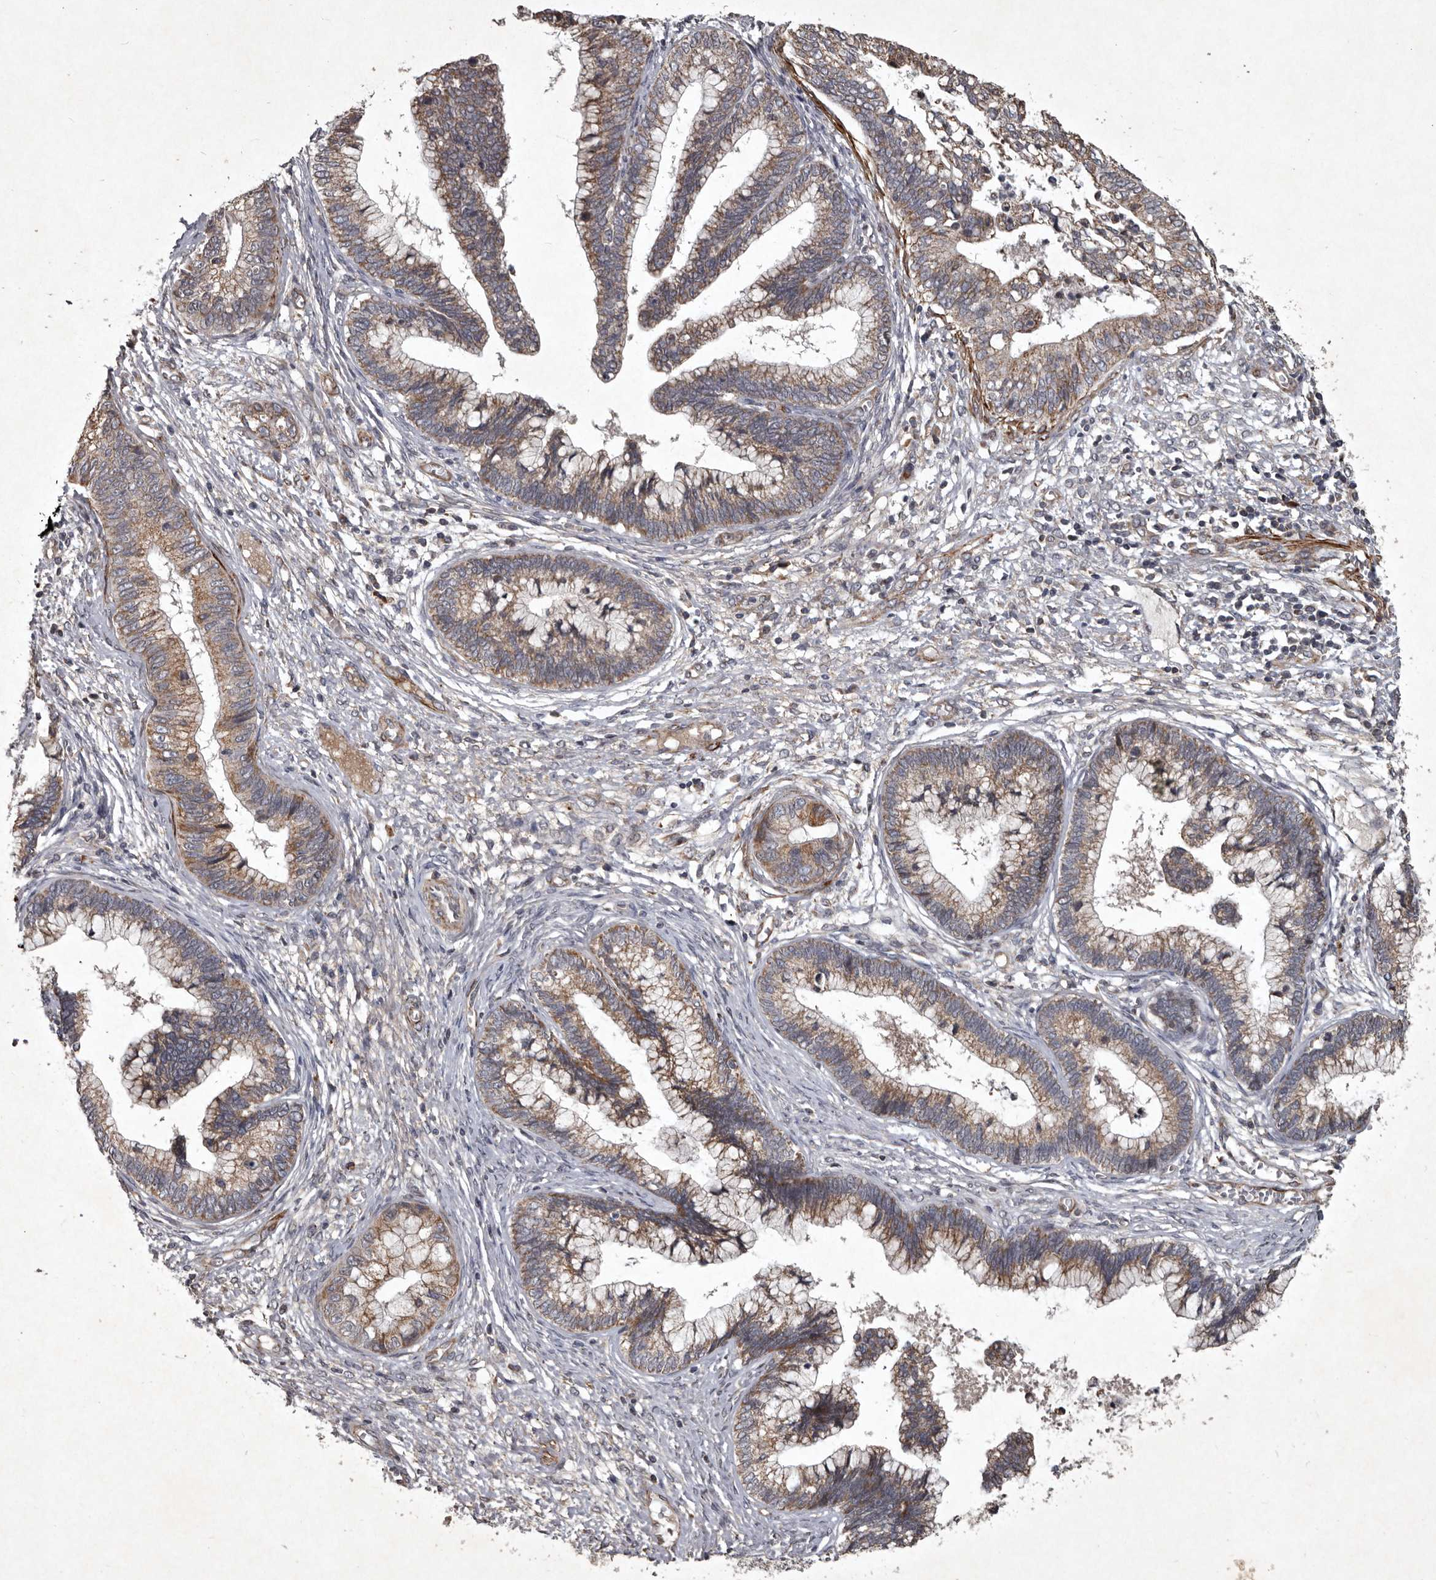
{"staining": {"intensity": "moderate", "quantity": ">75%", "location": "cytoplasmic/membranous"}, "tissue": "cervical cancer", "cell_type": "Tumor cells", "image_type": "cancer", "snomed": [{"axis": "morphology", "description": "Adenocarcinoma, NOS"}, {"axis": "topography", "description": "Cervix"}], "caption": "A brown stain highlights moderate cytoplasmic/membranous expression of a protein in human cervical cancer (adenocarcinoma) tumor cells.", "gene": "MRPS15", "patient": {"sex": "female", "age": 44}}